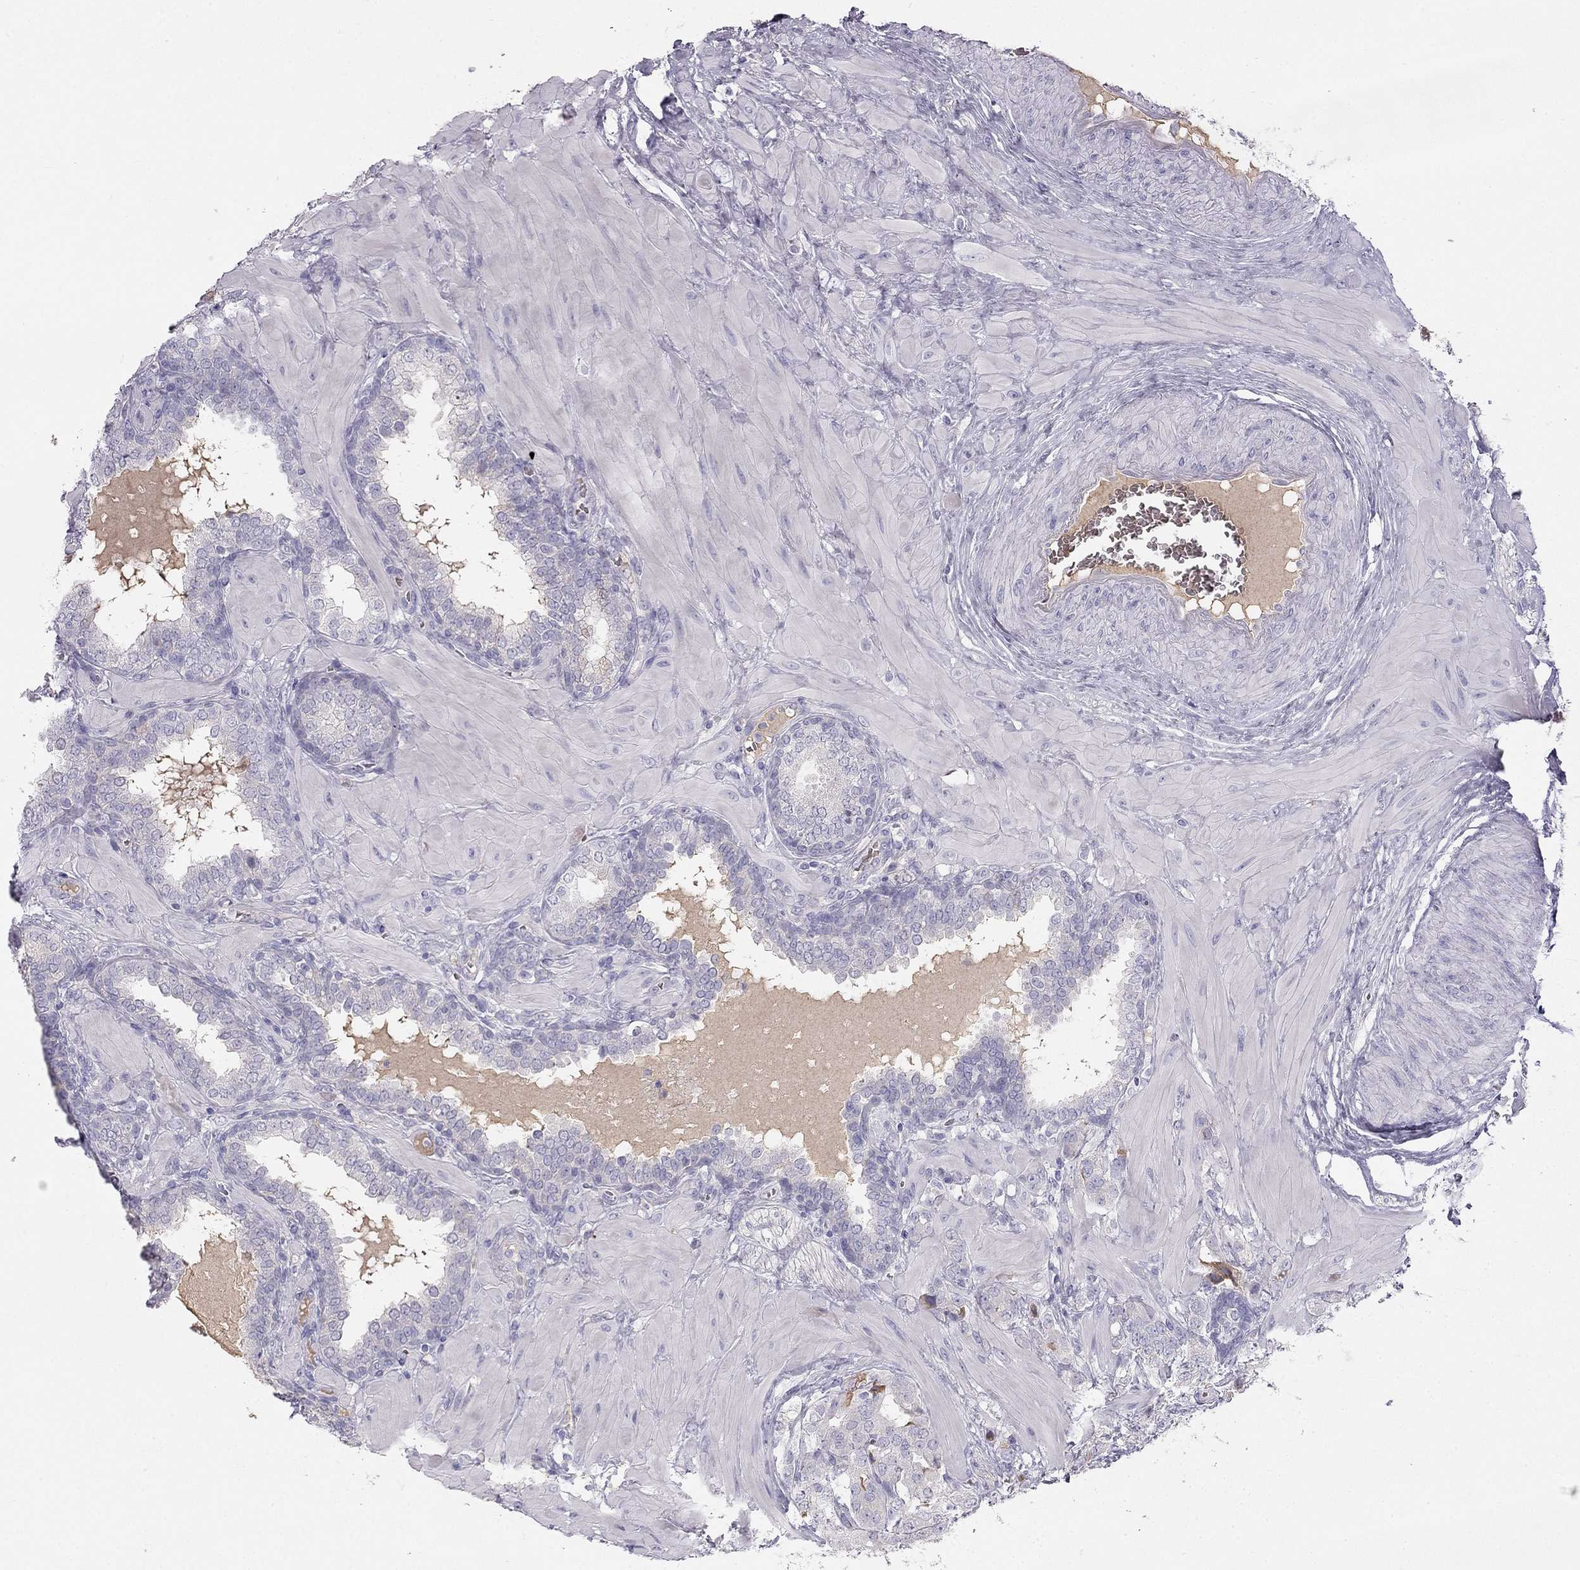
{"staining": {"intensity": "negative", "quantity": "none", "location": "none"}, "tissue": "prostate cancer", "cell_type": "Tumor cells", "image_type": "cancer", "snomed": [{"axis": "morphology", "description": "Adenocarcinoma, NOS"}, {"axis": "topography", "description": "Prostate"}], "caption": "This image is of adenocarcinoma (prostate) stained with immunohistochemistry to label a protein in brown with the nuclei are counter-stained blue. There is no positivity in tumor cells. (Immunohistochemistry, brightfield microscopy, high magnification).", "gene": "RHD", "patient": {"sex": "male", "age": 57}}